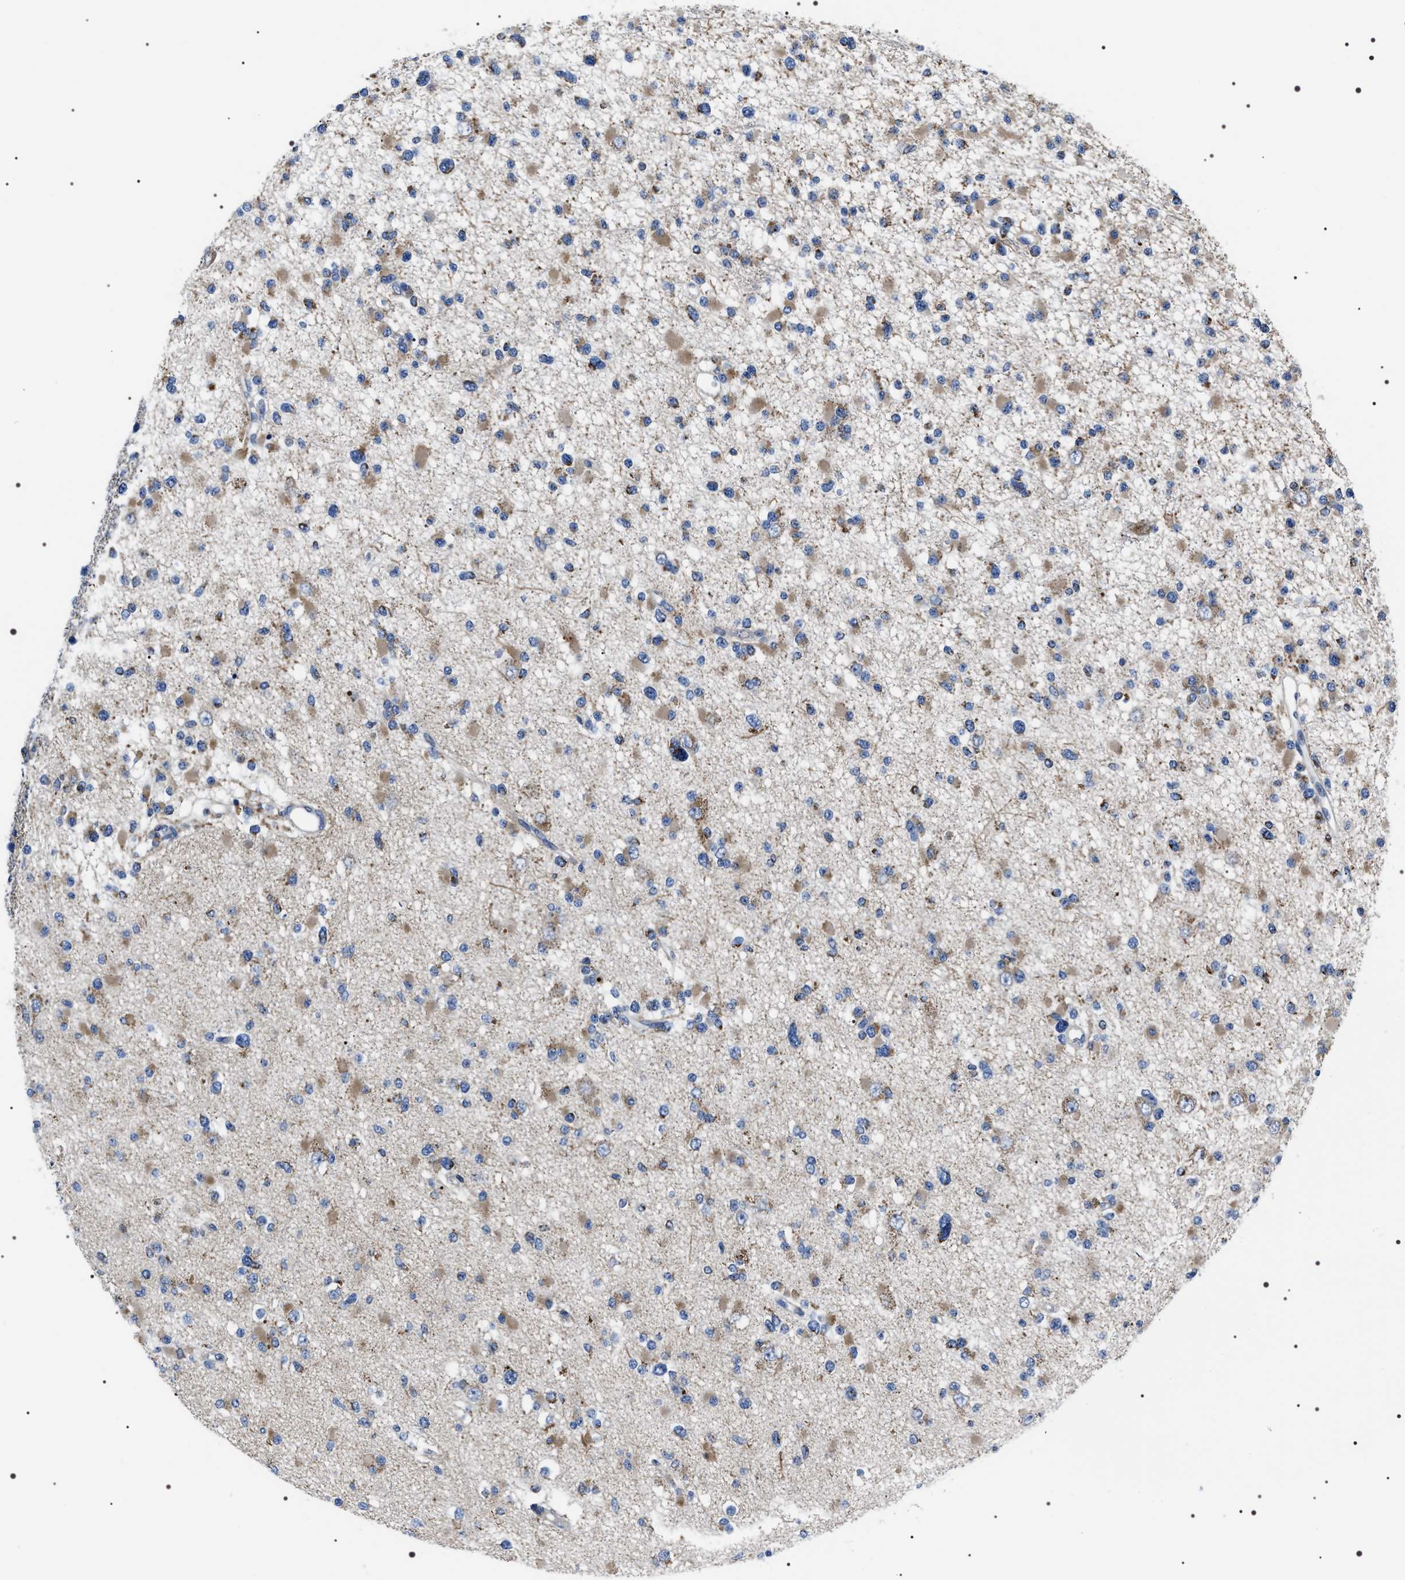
{"staining": {"intensity": "moderate", "quantity": ">75%", "location": "cytoplasmic/membranous"}, "tissue": "glioma", "cell_type": "Tumor cells", "image_type": "cancer", "snomed": [{"axis": "morphology", "description": "Glioma, malignant, Low grade"}, {"axis": "topography", "description": "Brain"}], "caption": "Low-grade glioma (malignant) was stained to show a protein in brown. There is medium levels of moderate cytoplasmic/membranous positivity in approximately >75% of tumor cells.", "gene": "NTMT1", "patient": {"sex": "female", "age": 22}}